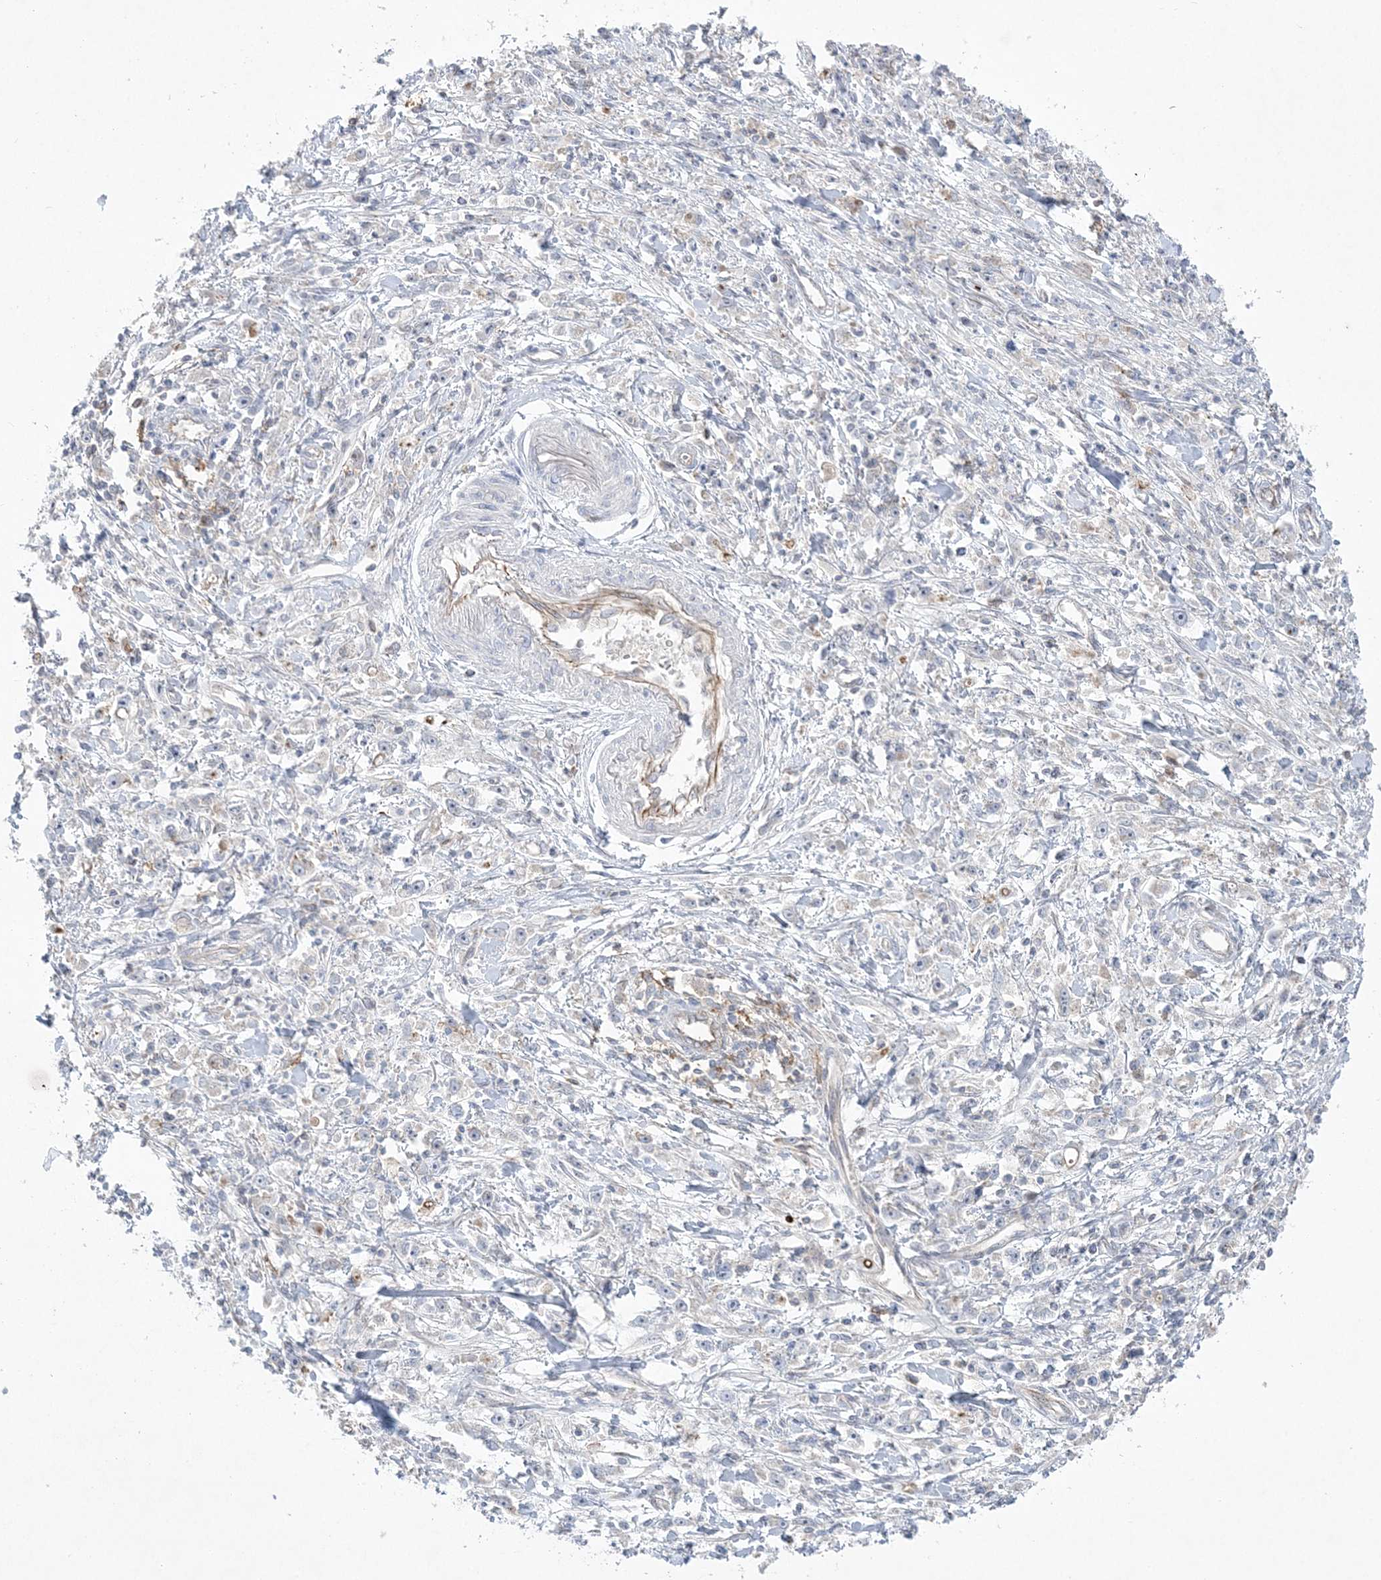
{"staining": {"intensity": "negative", "quantity": "none", "location": "none"}, "tissue": "stomach cancer", "cell_type": "Tumor cells", "image_type": "cancer", "snomed": [{"axis": "morphology", "description": "Adenocarcinoma, NOS"}, {"axis": "topography", "description": "Stomach"}], "caption": "Protein analysis of stomach adenocarcinoma demonstrates no significant positivity in tumor cells.", "gene": "ADAMTS12", "patient": {"sex": "female", "age": 59}}